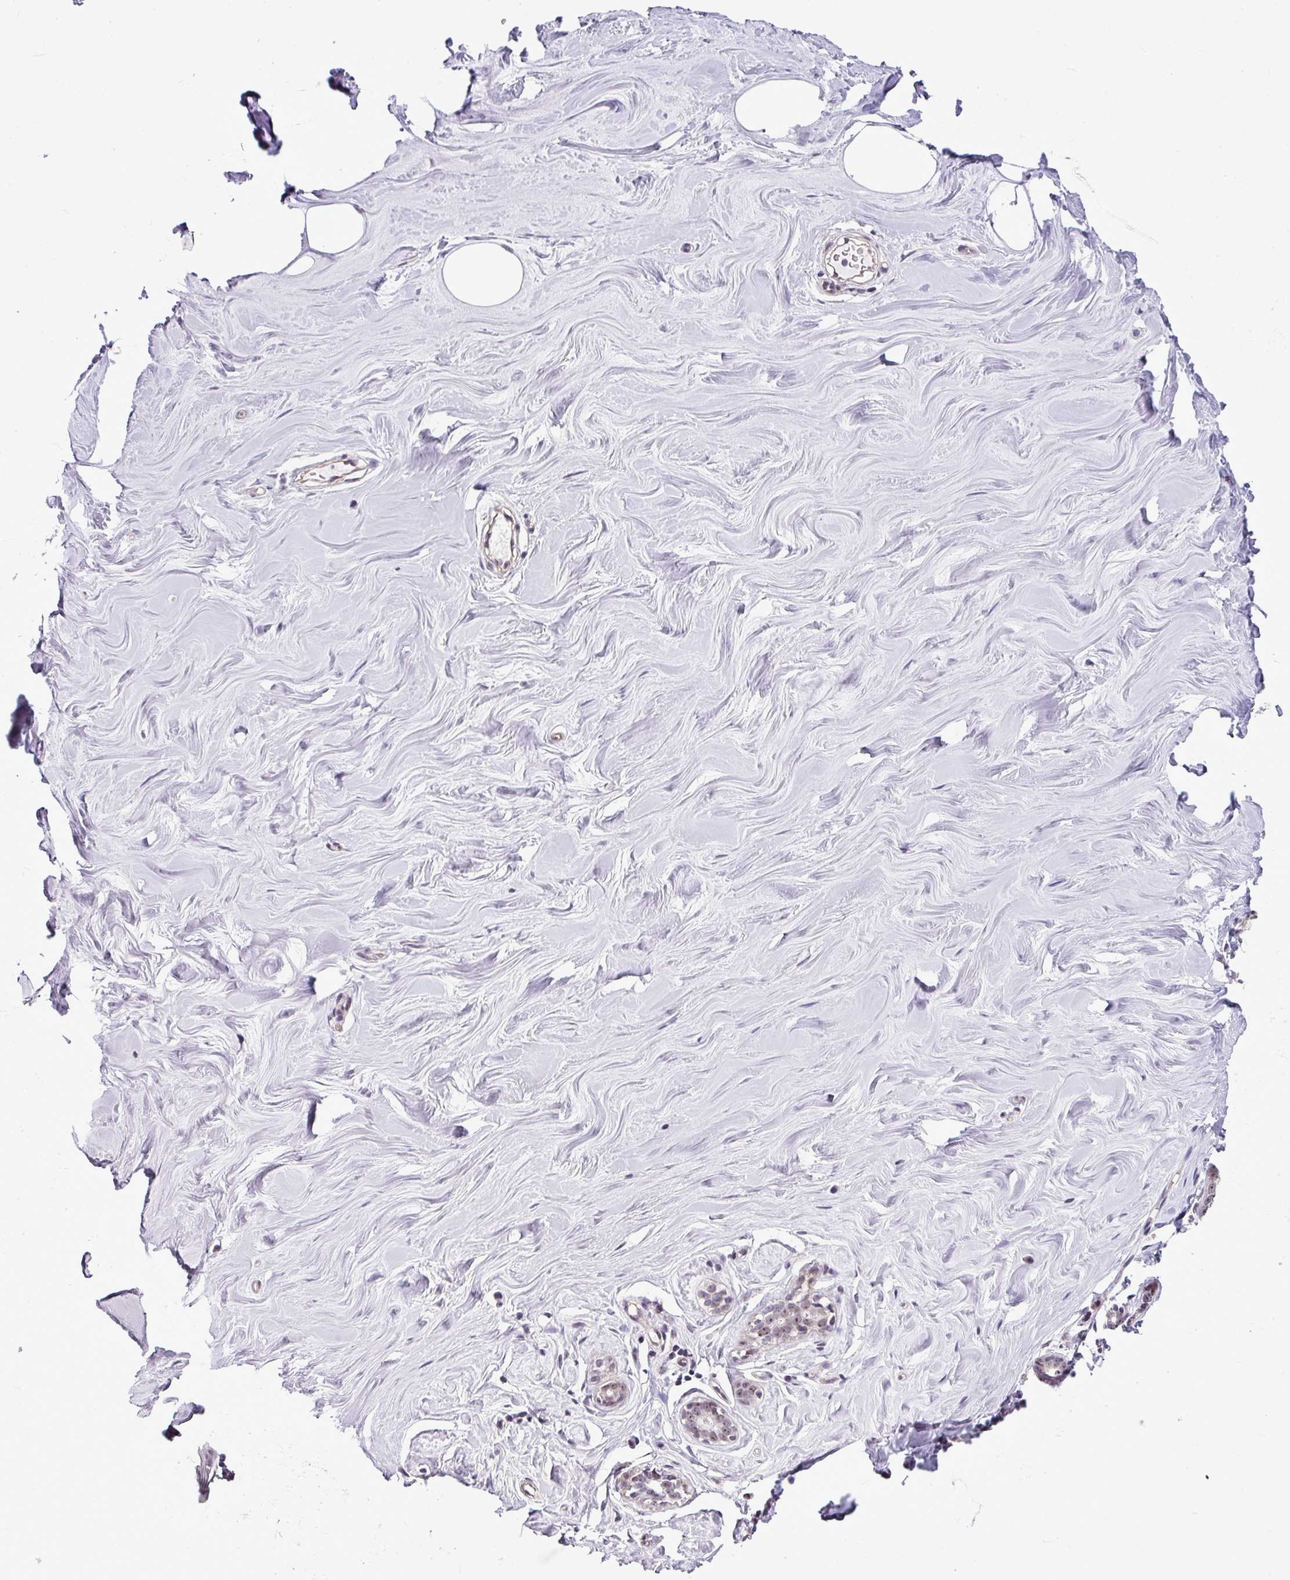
{"staining": {"intensity": "negative", "quantity": "none", "location": "none"}, "tissue": "breast", "cell_type": "Adipocytes", "image_type": "normal", "snomed": [{"axis": "morphology", "description": "Normal tissue, NOS"}, {"axis": "topography", "description": "Breast"}], "caption": "The IHC histopathology image has no significant expression in adipocytes of breast. Brightfield microscopy of immunohistochemistry (IHC) stained with DAB (3,3'-diaminobenzidine) (brown) and hematoxylin (blue), captured at high magnification.", "gene": "UTP18", "patient": {"sex": "female", "age": 25}}